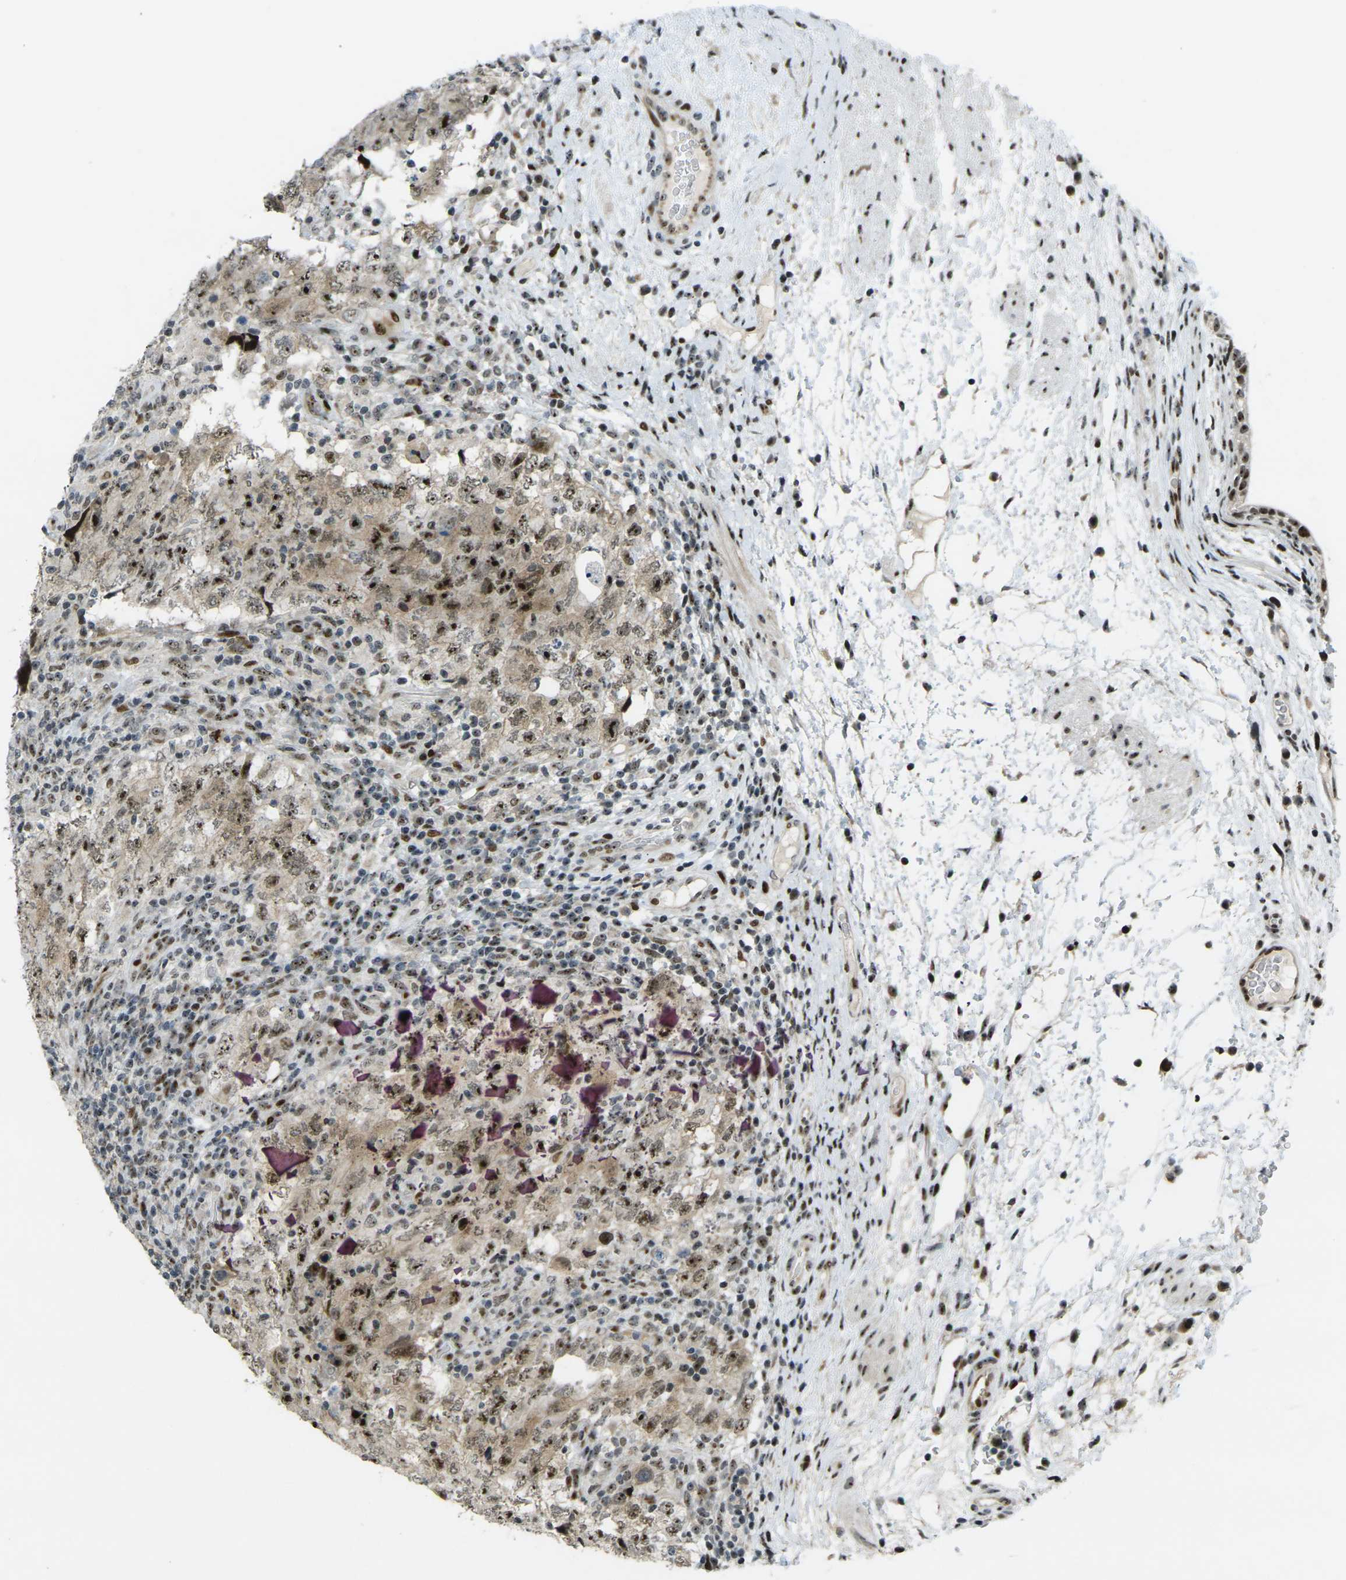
{"staining": {"intensity": "strong", "quantity": ">75%", "location": "cytoplasmic/membranous,nuclear"}, "tissue": "testis cancer", "cell_type": "Tumor cells", "image_type": "cancer", "snomed": [{"axis": "morphology", "description": "Carcinoma, Embryonal, NOS"}, {"axis": "topography", "description": "Testis"}], "caption": "Testis cancer tissue displays strong cytoplasmic/membranous and nuclear staining in about >75% of tumor cells (brown staining indicates protein expression, while blue staining denotes nuclei).", "gene": "UBE2C", "patient": {"sex": "male", "age": 26}}